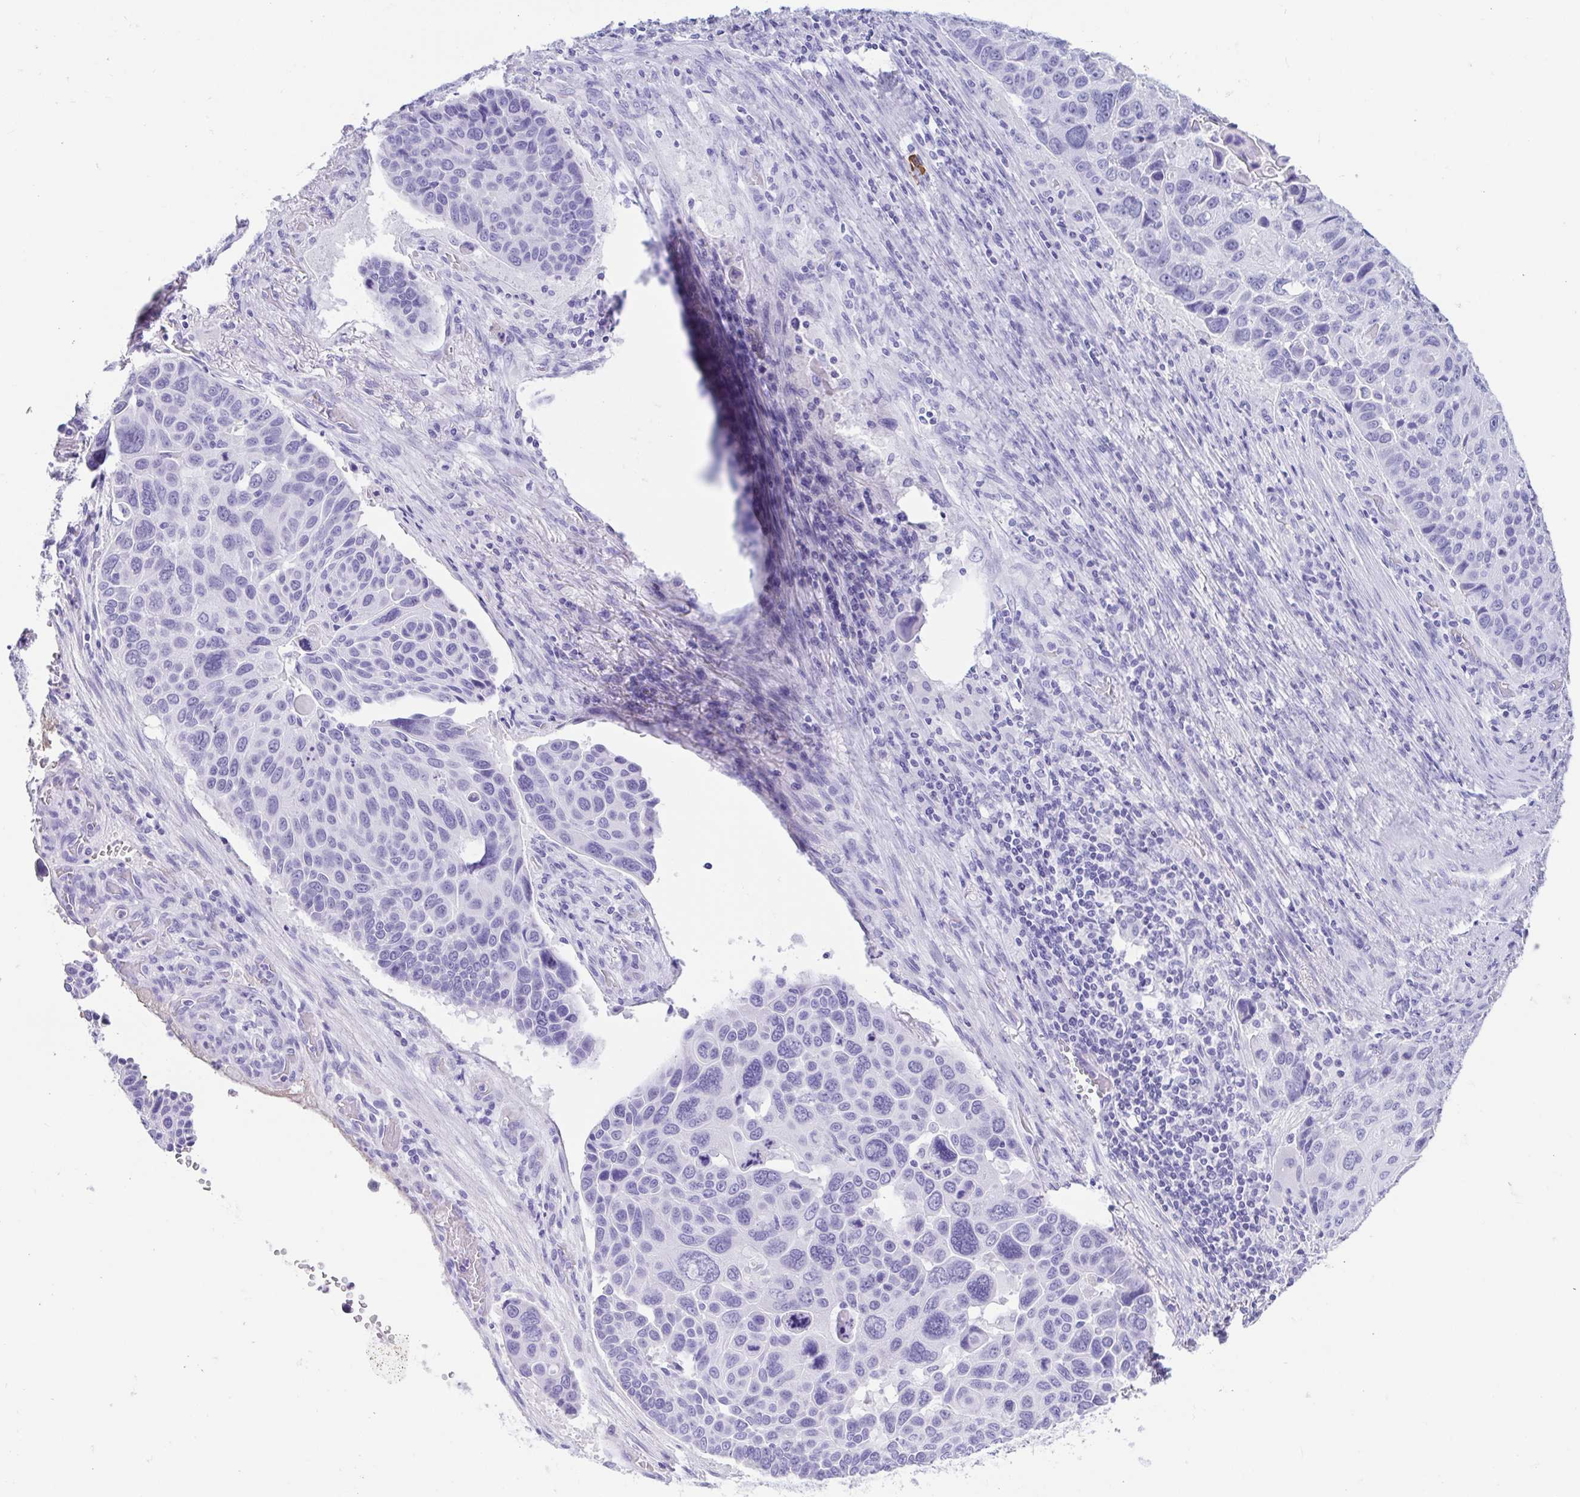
{"staining": {"intensity": "negative", "quantity": "none", "location": "none"}, "tissue": "lung cancer", "cell_type": "Tumor cells", "image_type": "cancer", "snomed": [{"axis": "morphology", "description": "Squamous cell carcinoma, NOS"}, {"axis": "topography", "description": "Lung"}], "caption": "IHC of human lung squamous cell carcinoma reveals no staining in tumor cells.", "gene": "GKN1", "patient": {"sex": "male", "age": 68}}